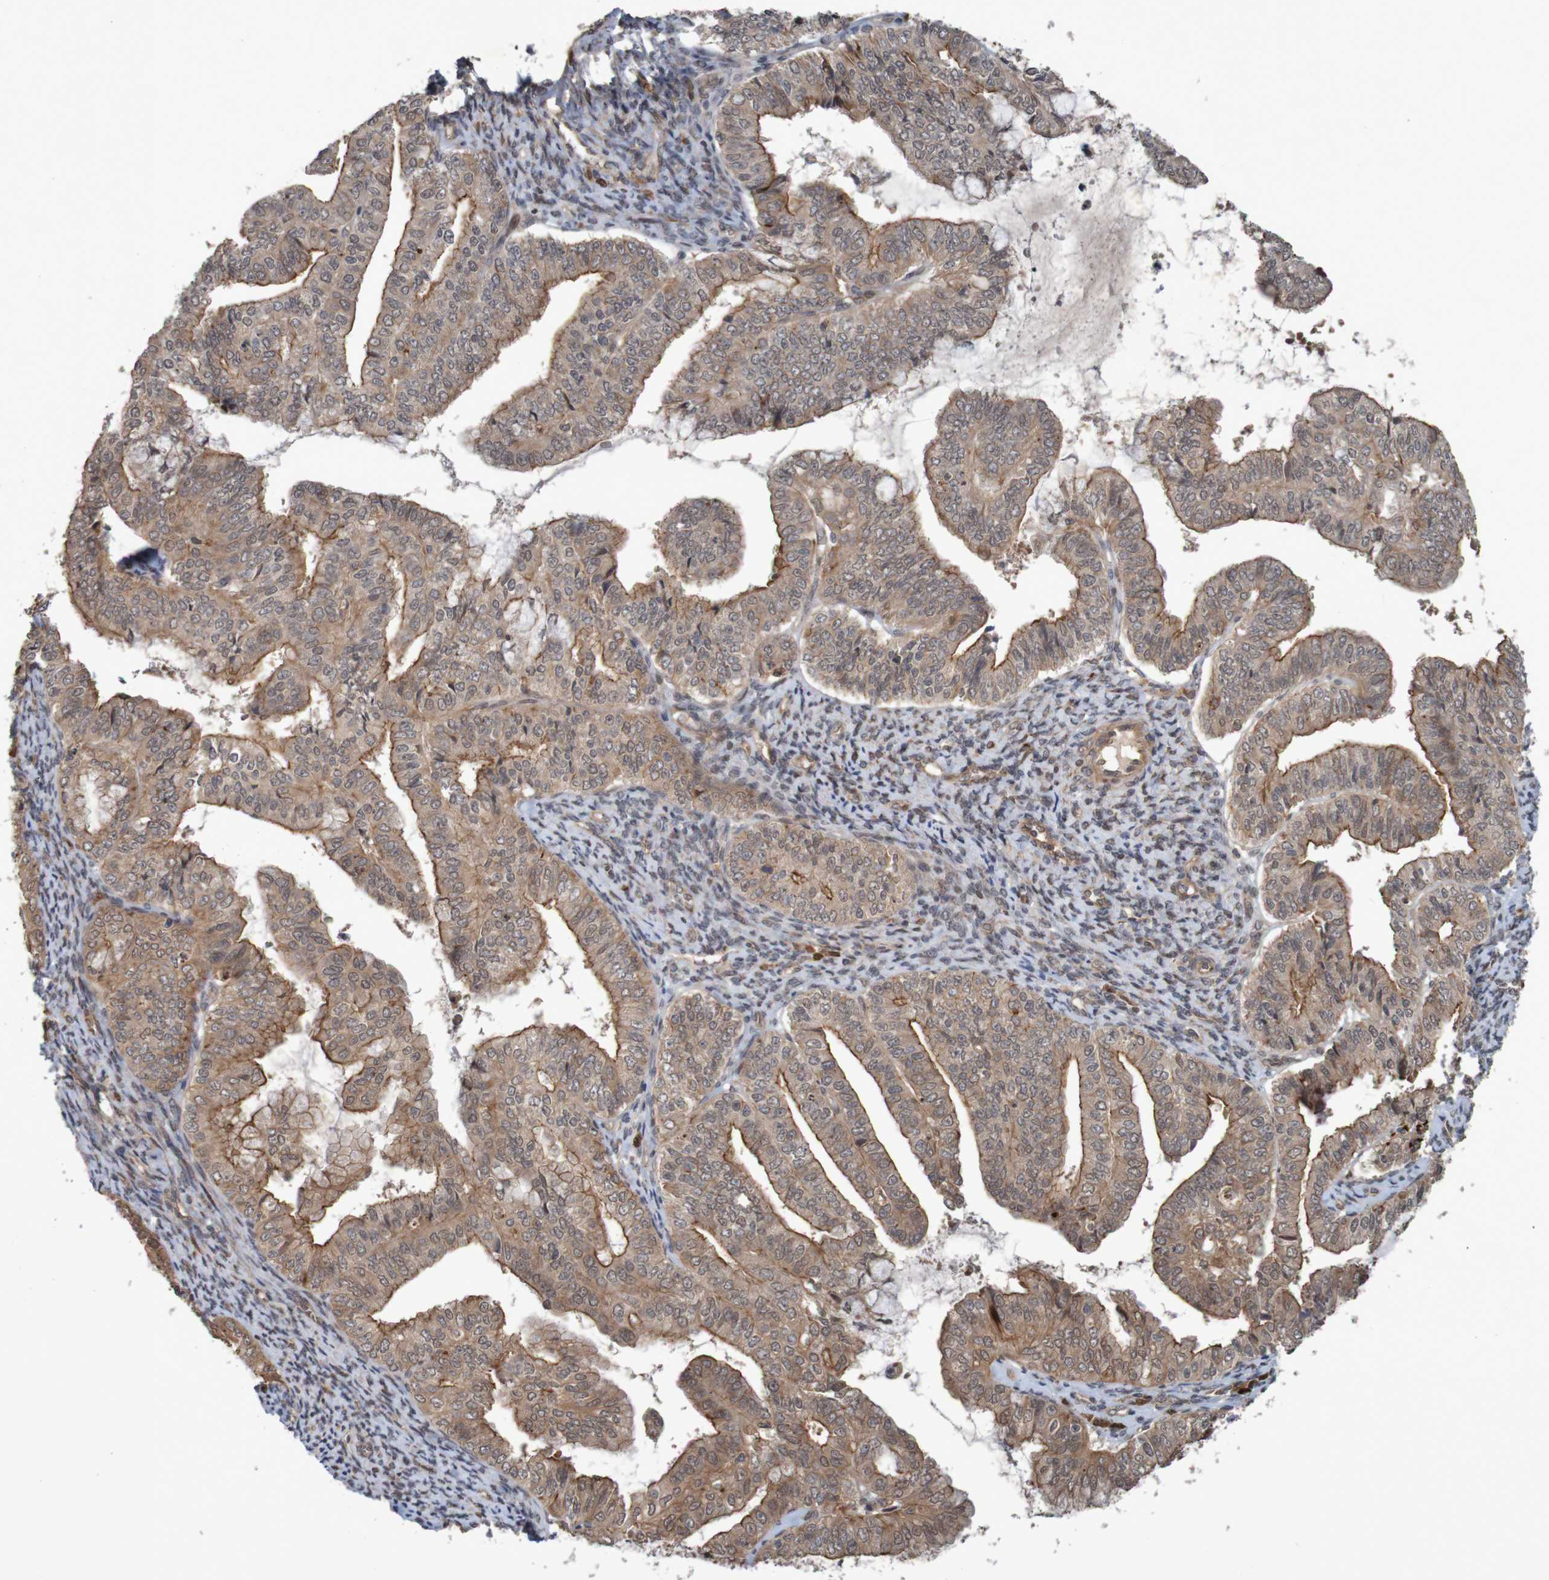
{"staining": {"intensity": "moderate", "quantity": ">75%", "location": "cytoplasmic/membranous"}, "tissue": "endometrial cancer", "cell_type": "Tumor cells", "image_type": "cancer", "snomed": [{"axis": "morphology", "description": "Adenocarcinoma, NOS"}, {"axis": "topography", "description": "Endometrium"}], "caption": "Immunohistochemical staining of adenocarcinoma (endometrial) reveals moderate cytoplasmic/membranous protein staining in about >75% of tumor cells.", "gene": "ARHGEF11", "patient": {"sex": "female", "age": 63}}